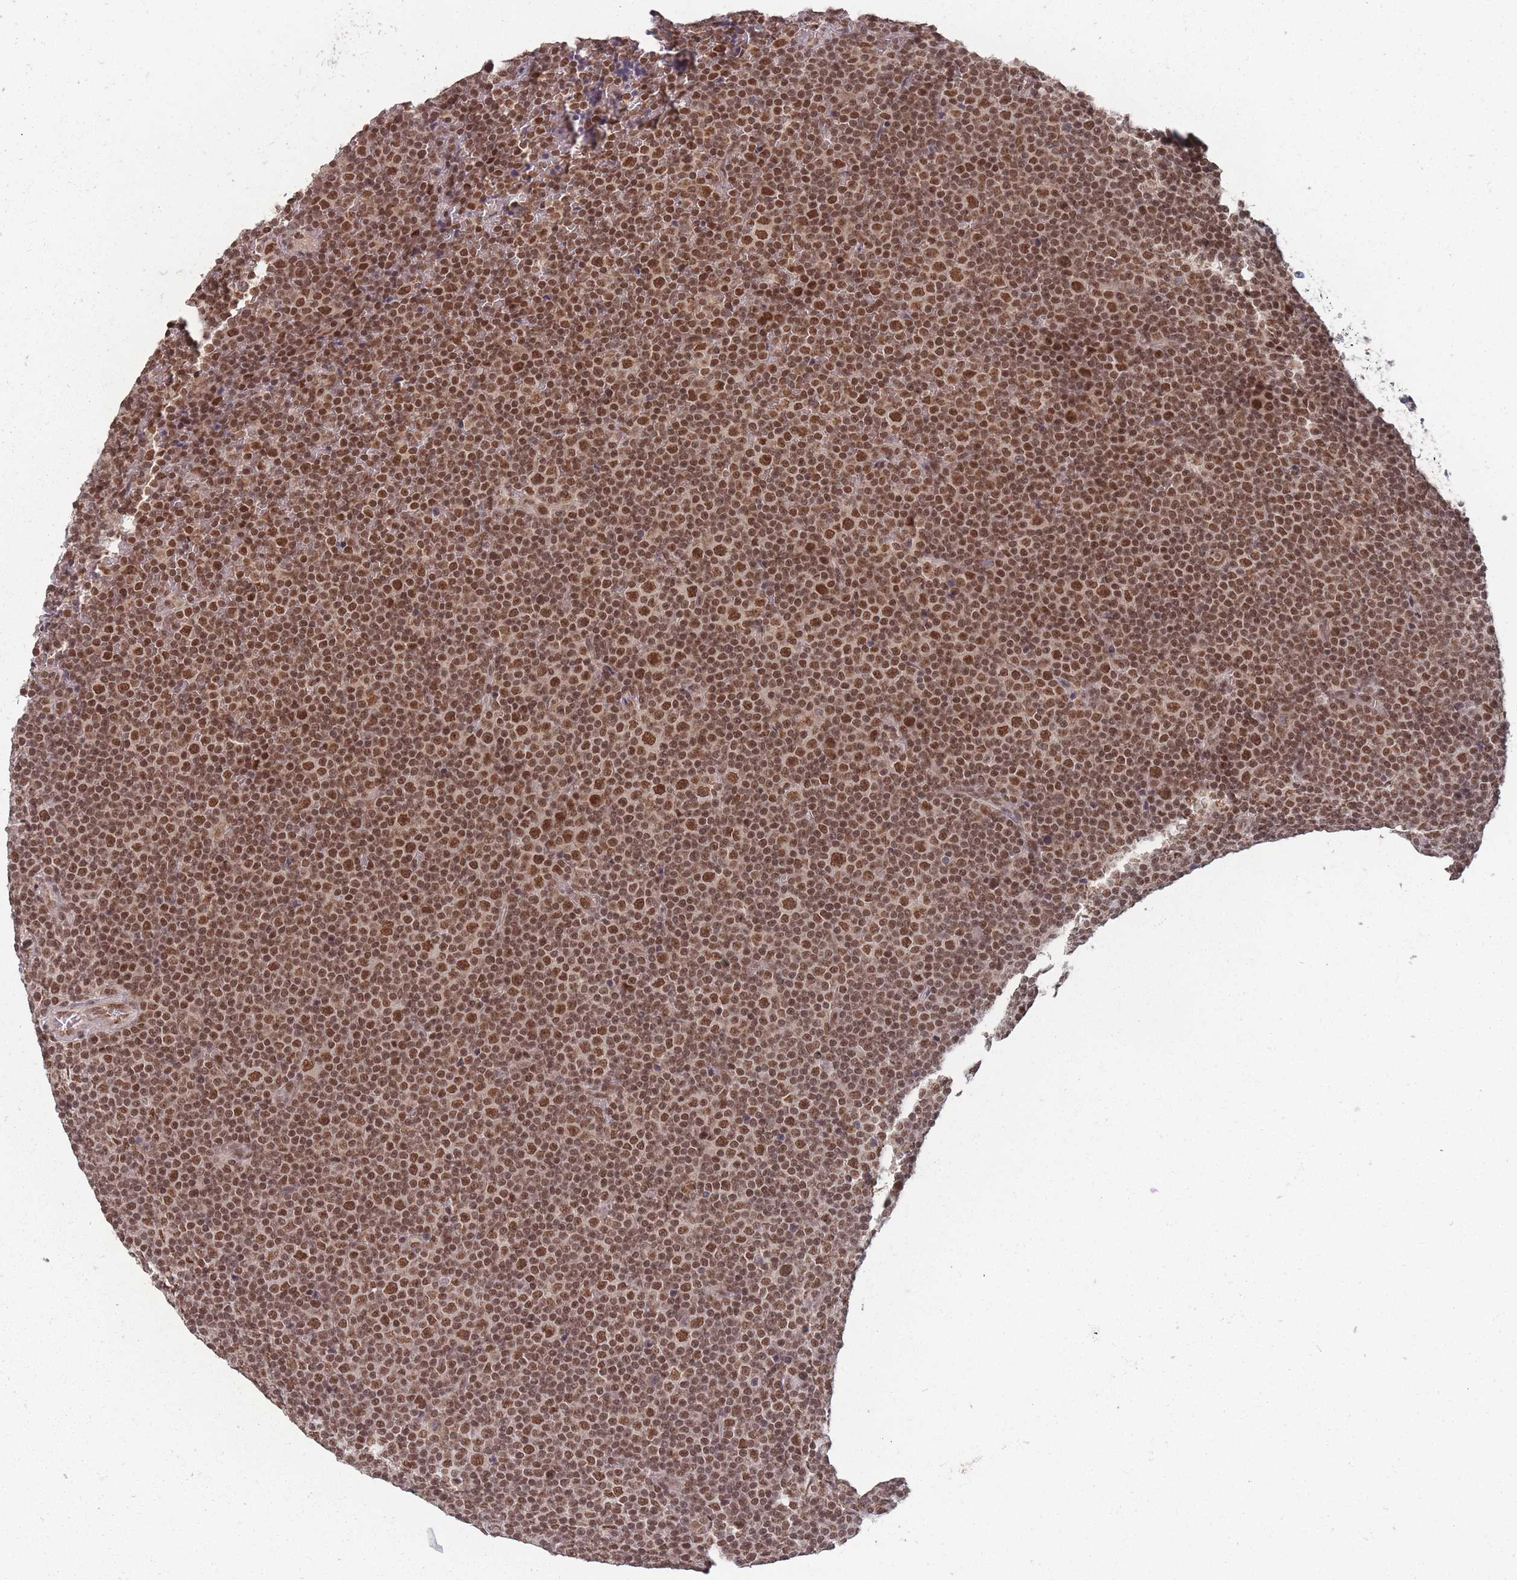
{"staining": {"intensity": "moderate", "quantity": ">75%", "location": "nuclear"}, "tissue": "lymphoma", "cell_type": "Tumor cells", "image_type": "cancer", "snomed": [{"axis": "morphology", "description": "Malignant lymphoma, non-Hodgkin's type, Low grade"}, {"axis": "topography", "description": "Lymph node"}], "caption": "DAB (3,3'-diaminobenzidine) immunohistochemical staining of human low-grade malignant lymphoma, non-Hodgkin's type reveals moderate nuclear protein expression in about >75% of tumor cells.", "gene": "TMED3", "patient": {"sex": "female", "age": 67}}